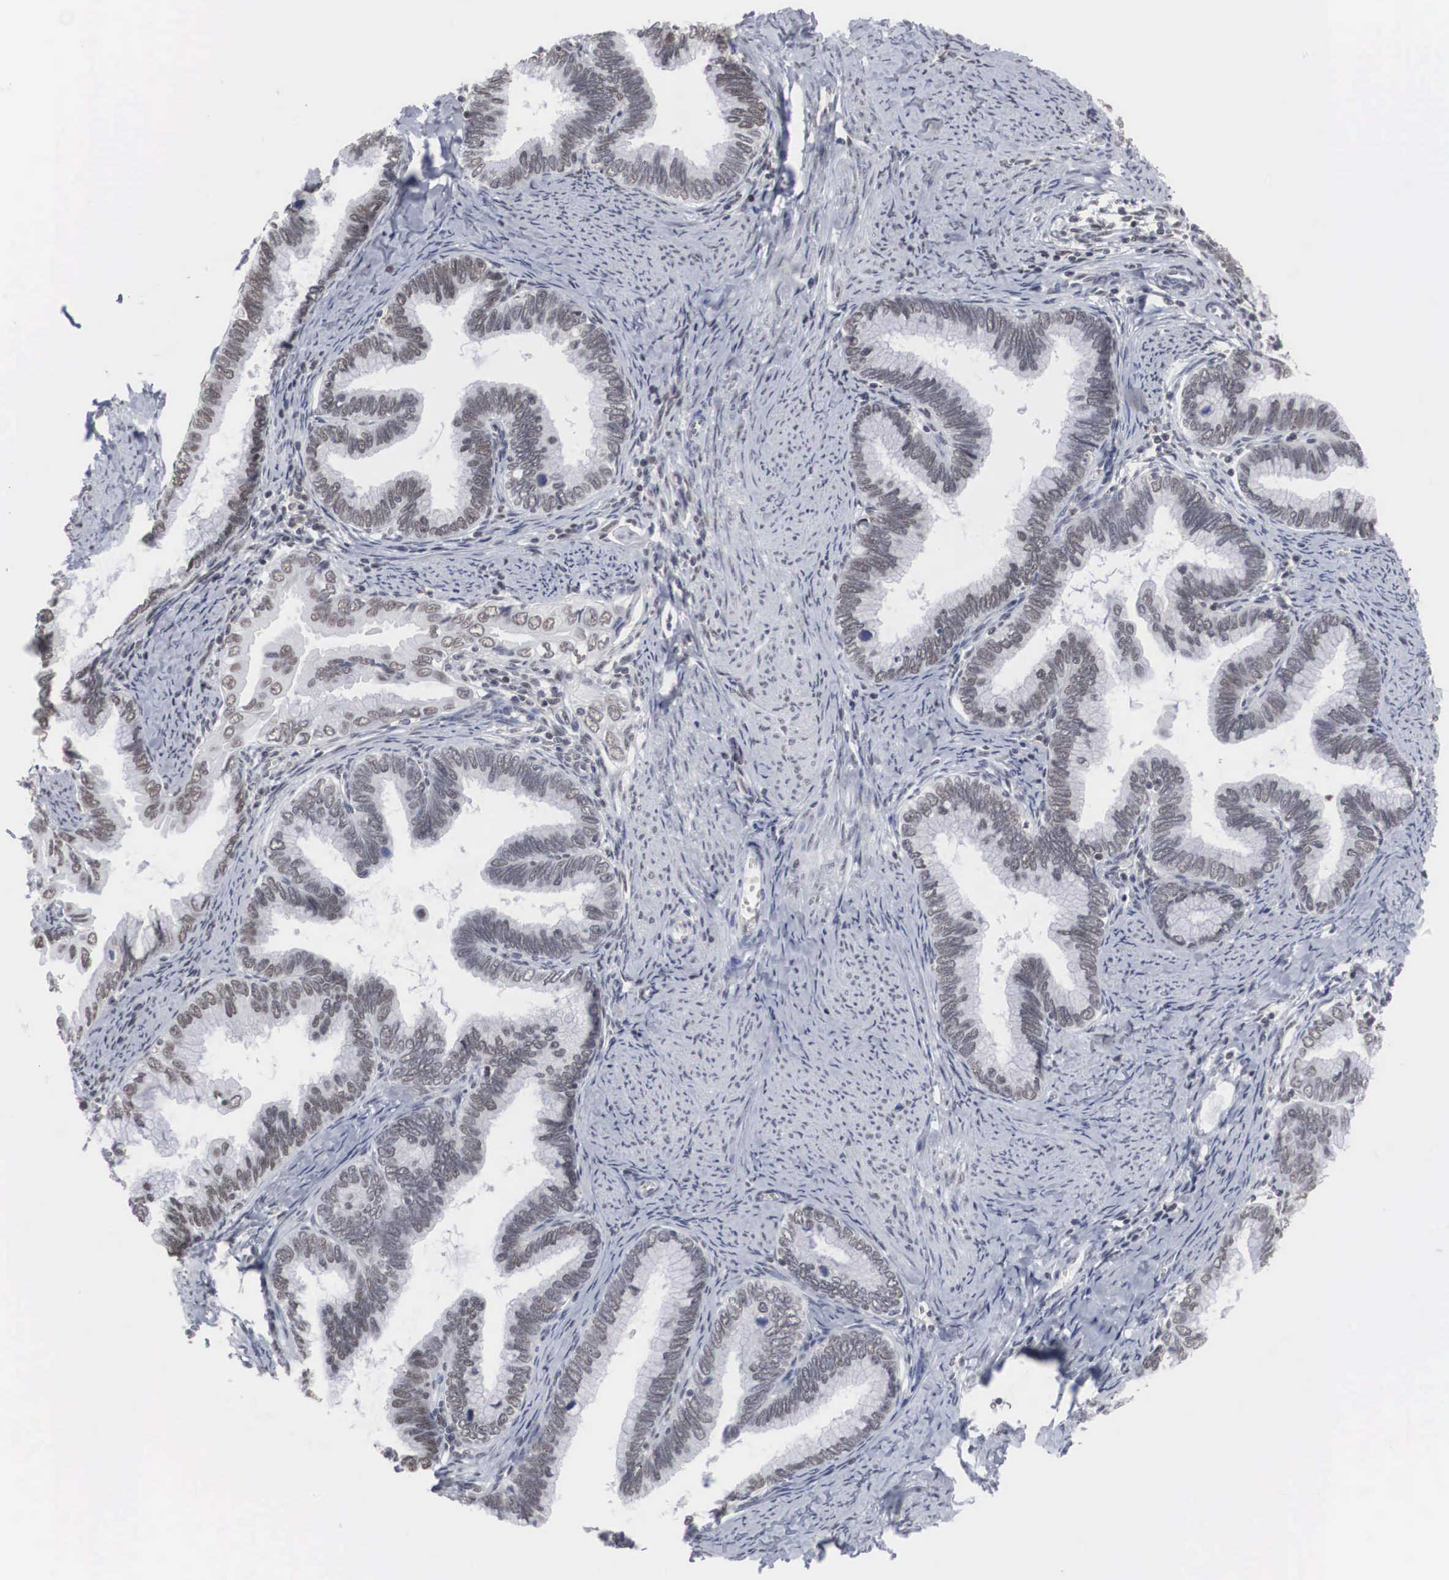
{"staining": {"intensity": "weak", "quantity": "25%-75%", "location": "nuclear"}, "tissue": "cervical cancer", "cell_type": "Tumor cells", "image_type": "cancer", "snomed": [{"axis": "morphology", "description": "Adenocarcinoma, NOS"}, {"axis": "topography", "description": "Cervix"}], "caption": "Cervical adenocarcinoma stained with immunohistochemistry displays weak nuclear staining in about 25%-75% of tumor cells.", "gene": "AUTS2", "patient": {"sex": "female", "age": 49}}